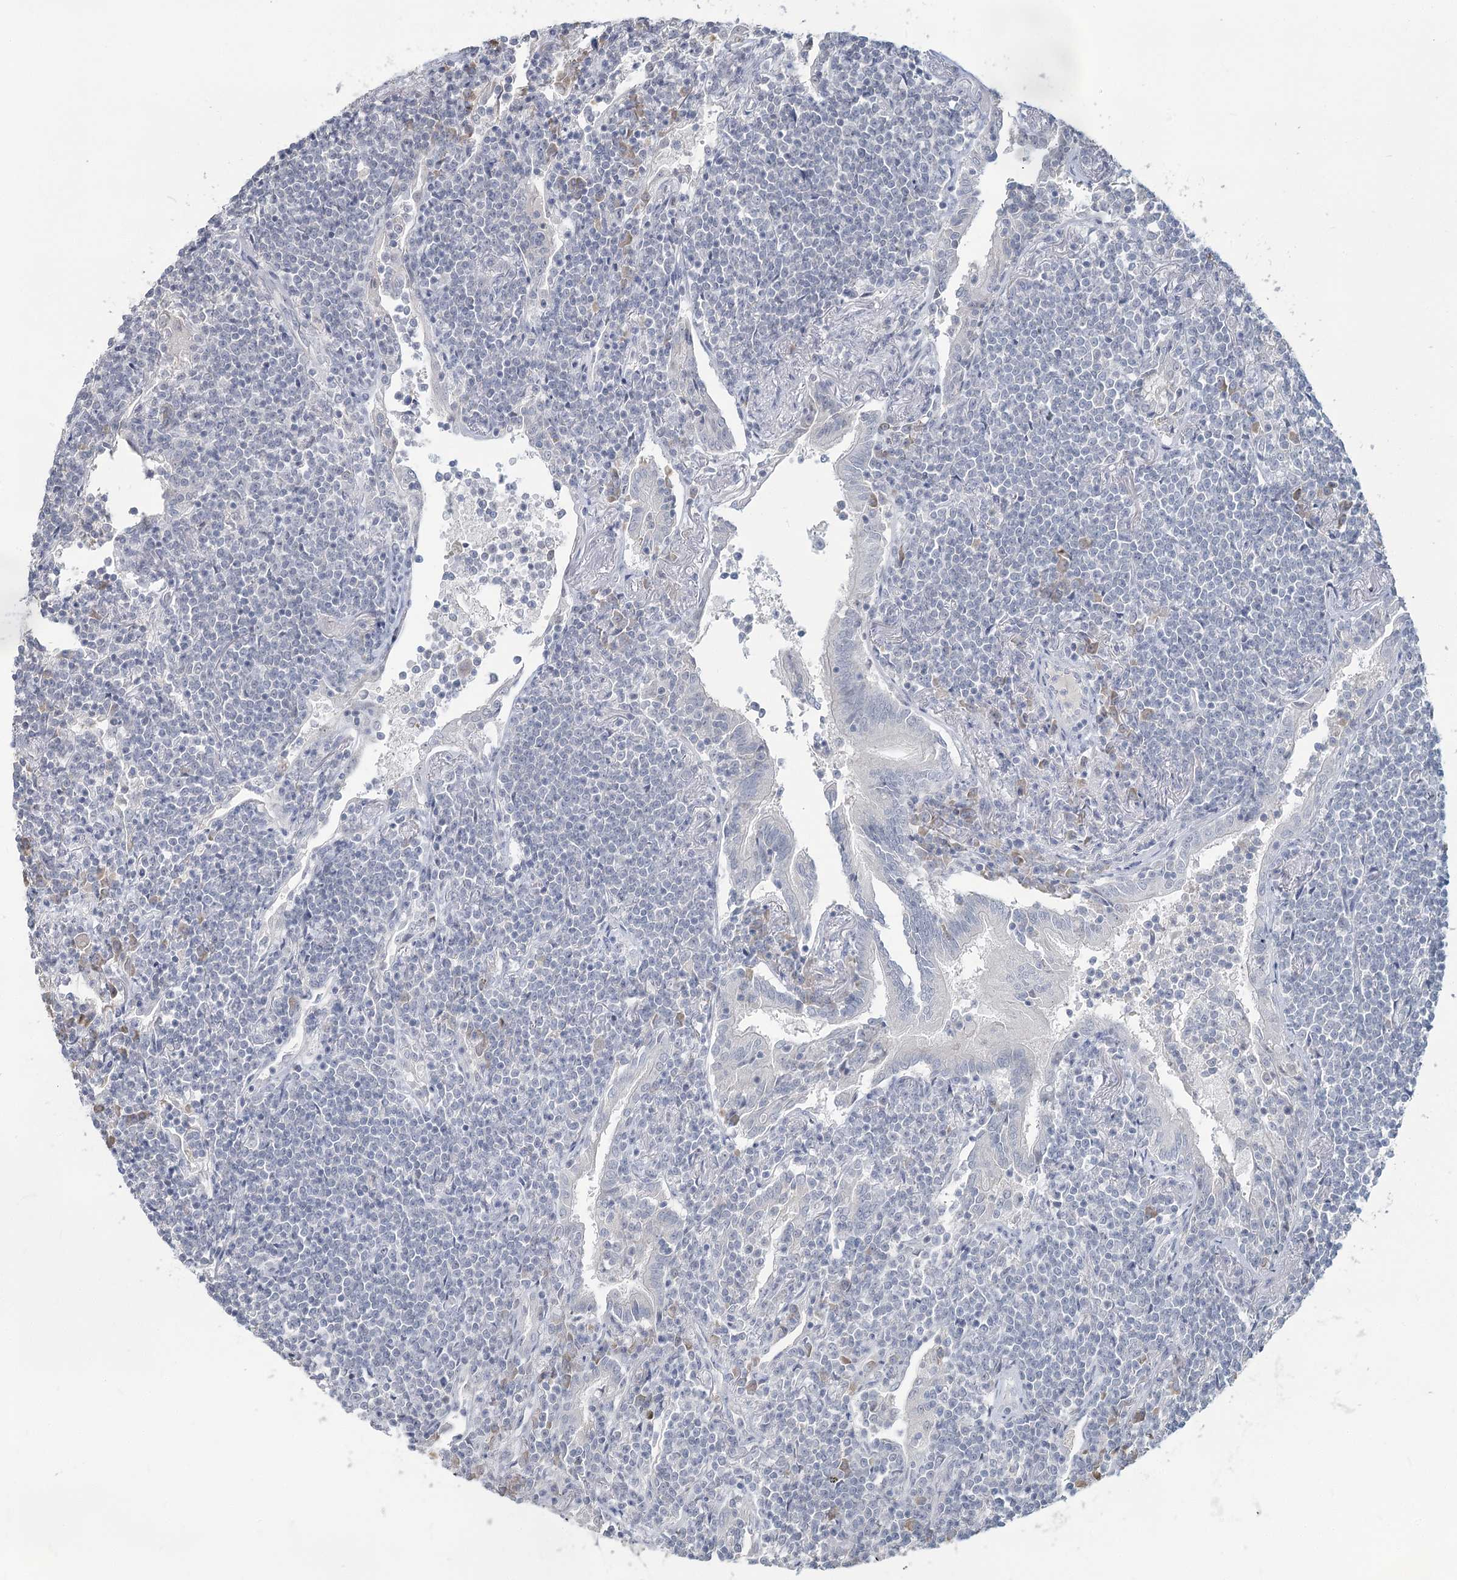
{"staining": {"intensity": "negative", "quantity": "none", "location": "none"}, "tissue": "lymphoma", "cell_type": "Tumor cells", "image_type": "cancer", "snomed": [{"axis": "morphology", "description": "Malignant lymphoma, non-Hodgkin's type, Low grade"}, {"axis": "topography", "description": "Lung"}], "caption": "Immunohistochemical staining of low-grade malignant lymphoma, non-Hodgkin's type displays no significant staining in tumor cells.", "gene": "SLC9A3", "patient": {"sex": "female", "age": 71}}